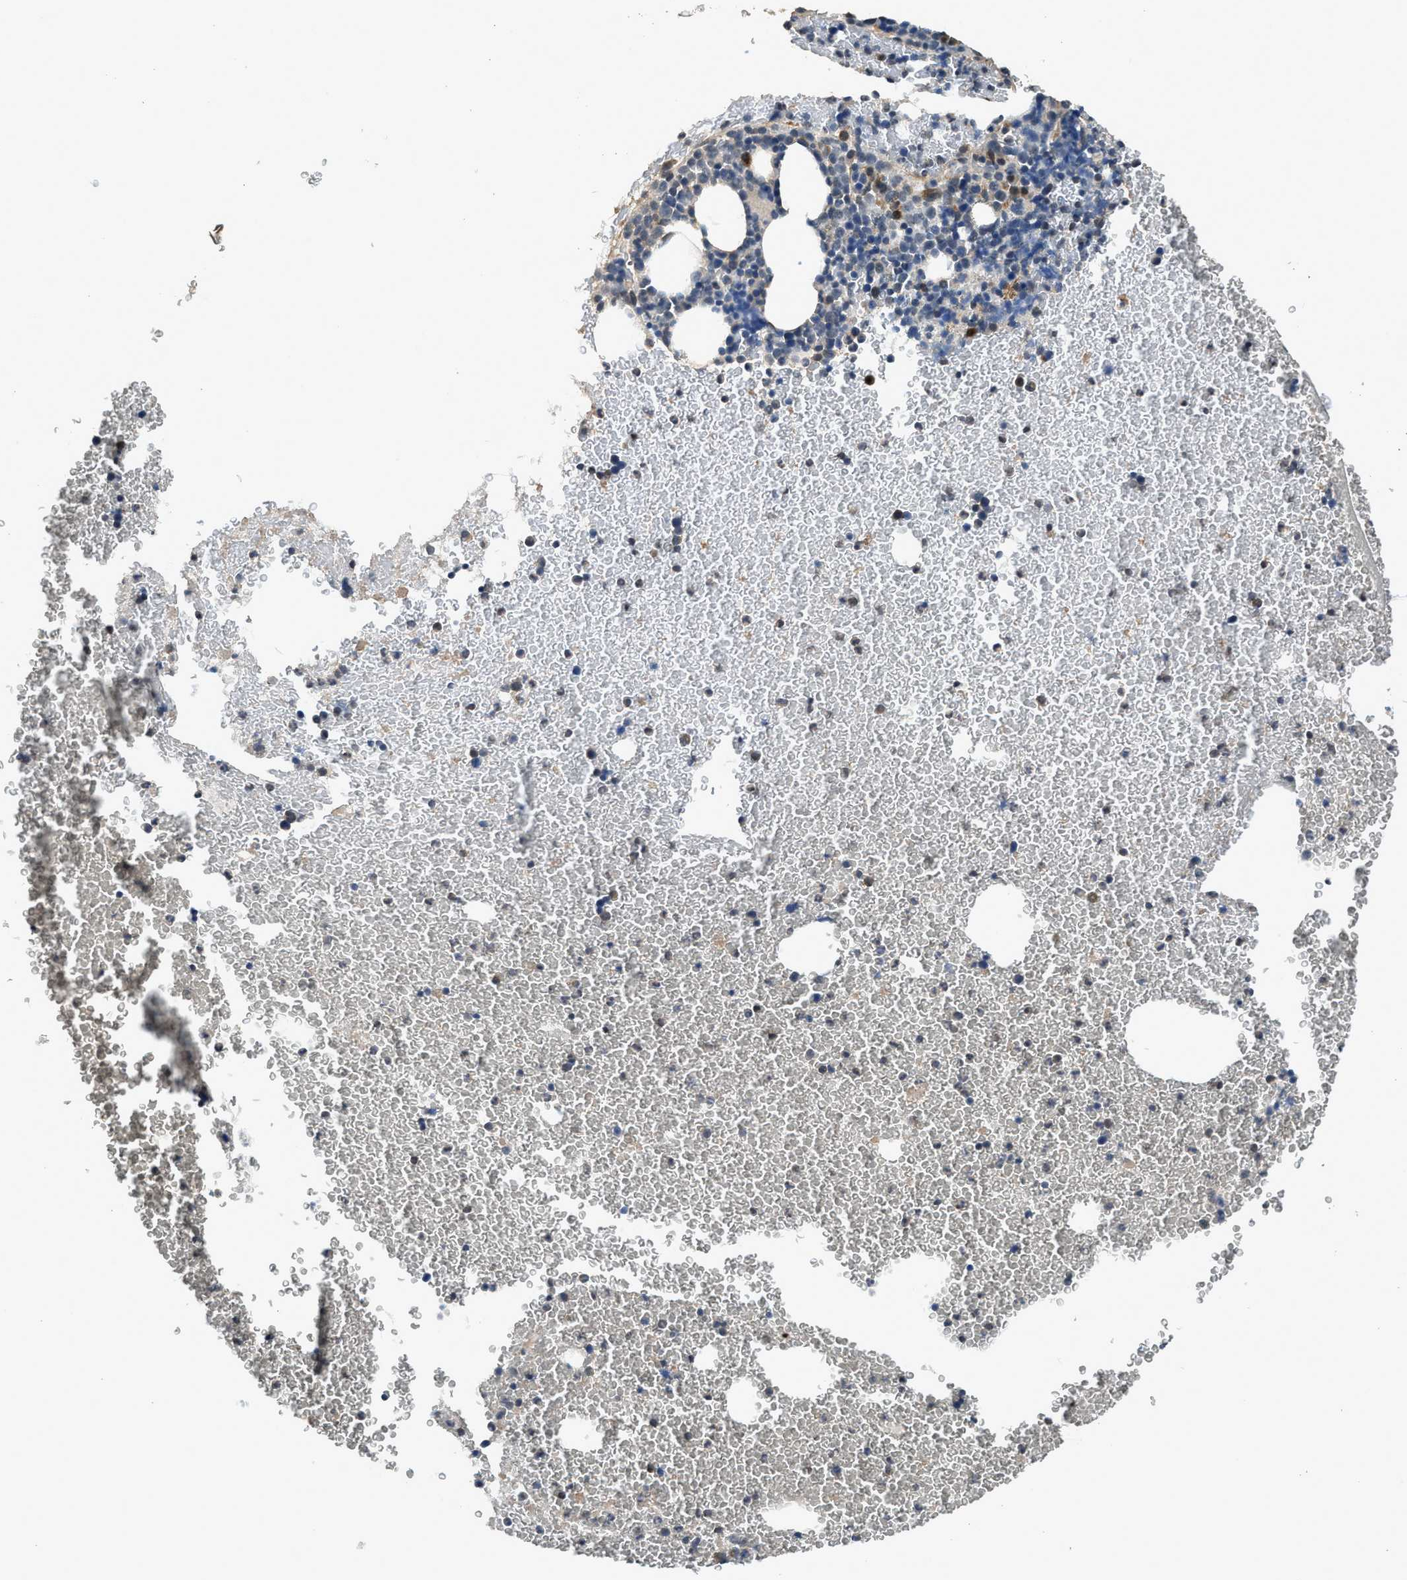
{"staining": {"intensity": "moderate", "quantity": "<25%", "location": "cytoplasmic/membranous"}, "tissue": "bone marrow", "cell_type": "Hematopoietic cells", "image_type": "normal", "snomed": [{"axis": "morphology", "description": "Normal tissue, NOS"}, {"axis": "morphology", "description": "Inflammation, NOS"}, {"axis": "topography", "description": "Bone marrow"}], "caption": "Bone marrow stained with immunohistochemistry (IHC) reveals moderate cytoplasmic/membranous positivity in about <25% of hematopoietic cells.", "gene": "SYNM", "patient": {"sex": "male", "age": 47}}